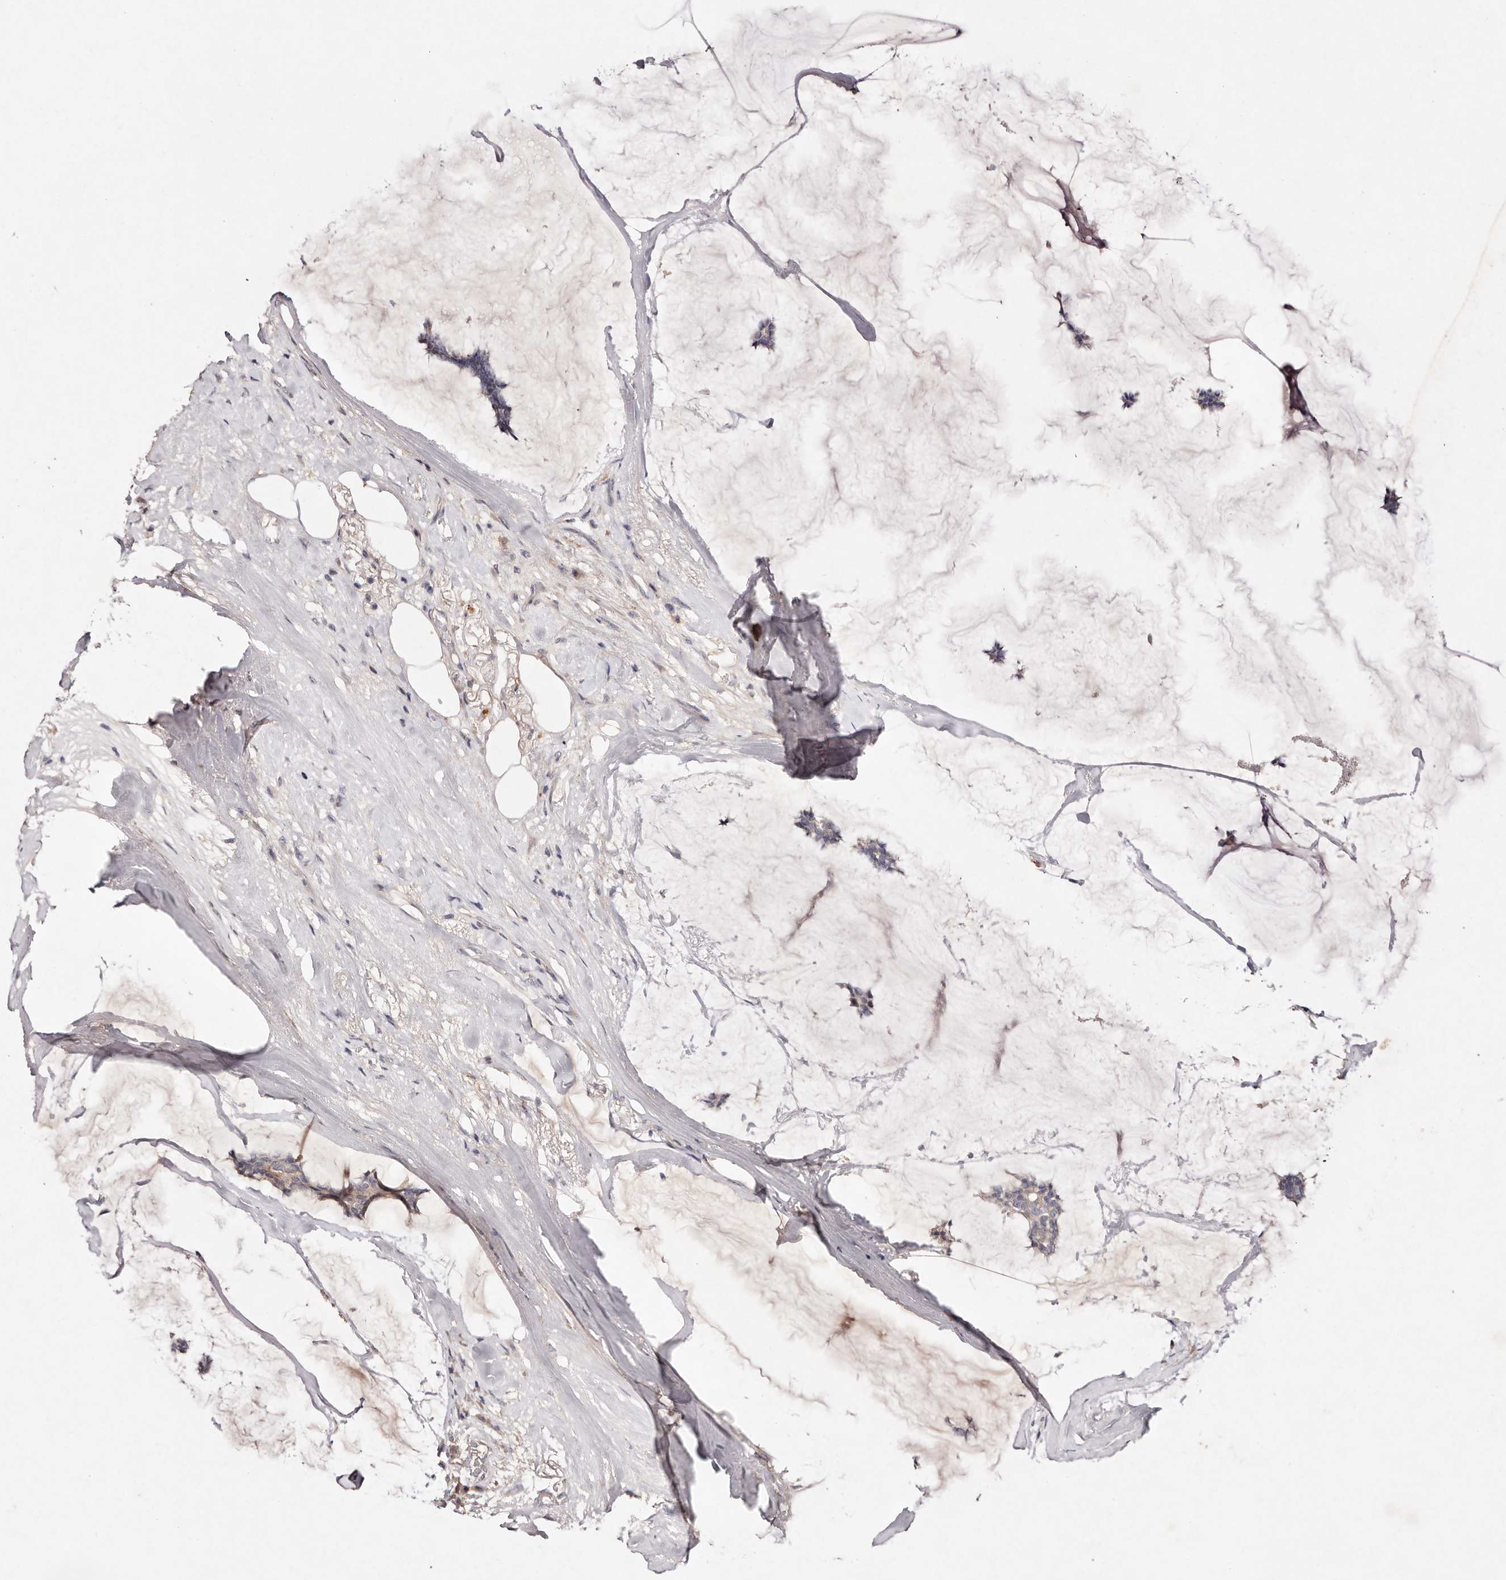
{"staining": {"intensity": "weak", "quantity": ">75%", "location": "cytoplasmic/membranous"}, "tissue": "breast cancer", "cell_type": "Tumor cells", "image_type": "cancer", "snomed": [{"axis": "morphology", "description": "Duct carcinoma"}, {"axis": "topography", "description": "Breast"}], "caption": "An image showing weak cytoplasmic/membranous expression in about >75% of tumor cells in breast infiltrating ductal carcinoma, as visualized by brown immunohistochemical staining.", "gene": "TSC2", "patient": {"sex": "female", "age": 93}}